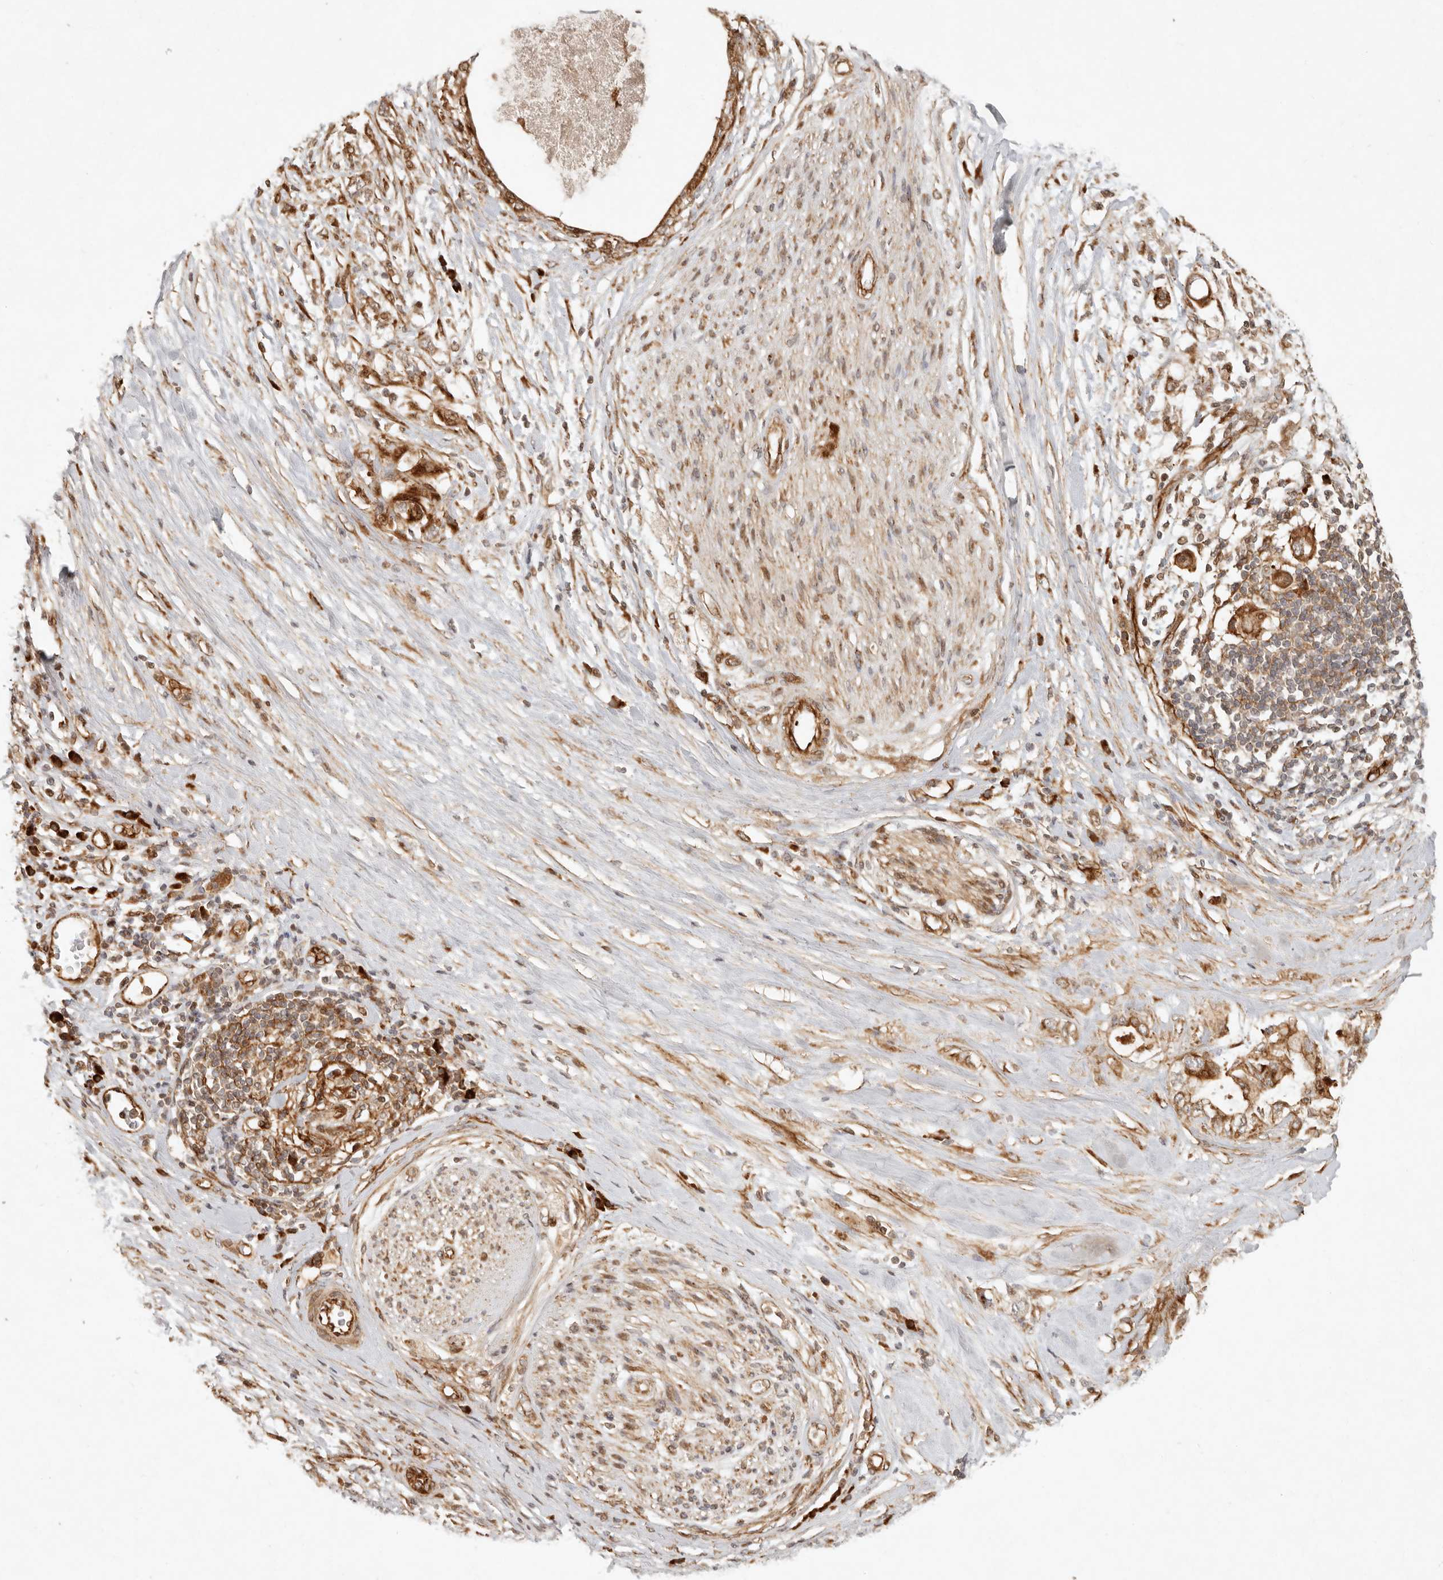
{"staining": {"intensity": "strong", "quantity": ">75%", "location": "cytoplasmic/membranous"}, "tissue": "pancreatic cancer", "cell_type": "Tumor cells", "image_type": "cancer", "snomed": [{"axis": "morphology", "description": "Adenocarcinoma, NOS"}, {"axis": "topography", "description": "Pancreas"}], "caption": "A photomicrograph of human pancreatic cancer stained for a protein reveals strong cytoplasmic/membranous brown staining in tumor cells.", "gene": "KLHL38", "patient": {"sex": "female", "age": 56}}